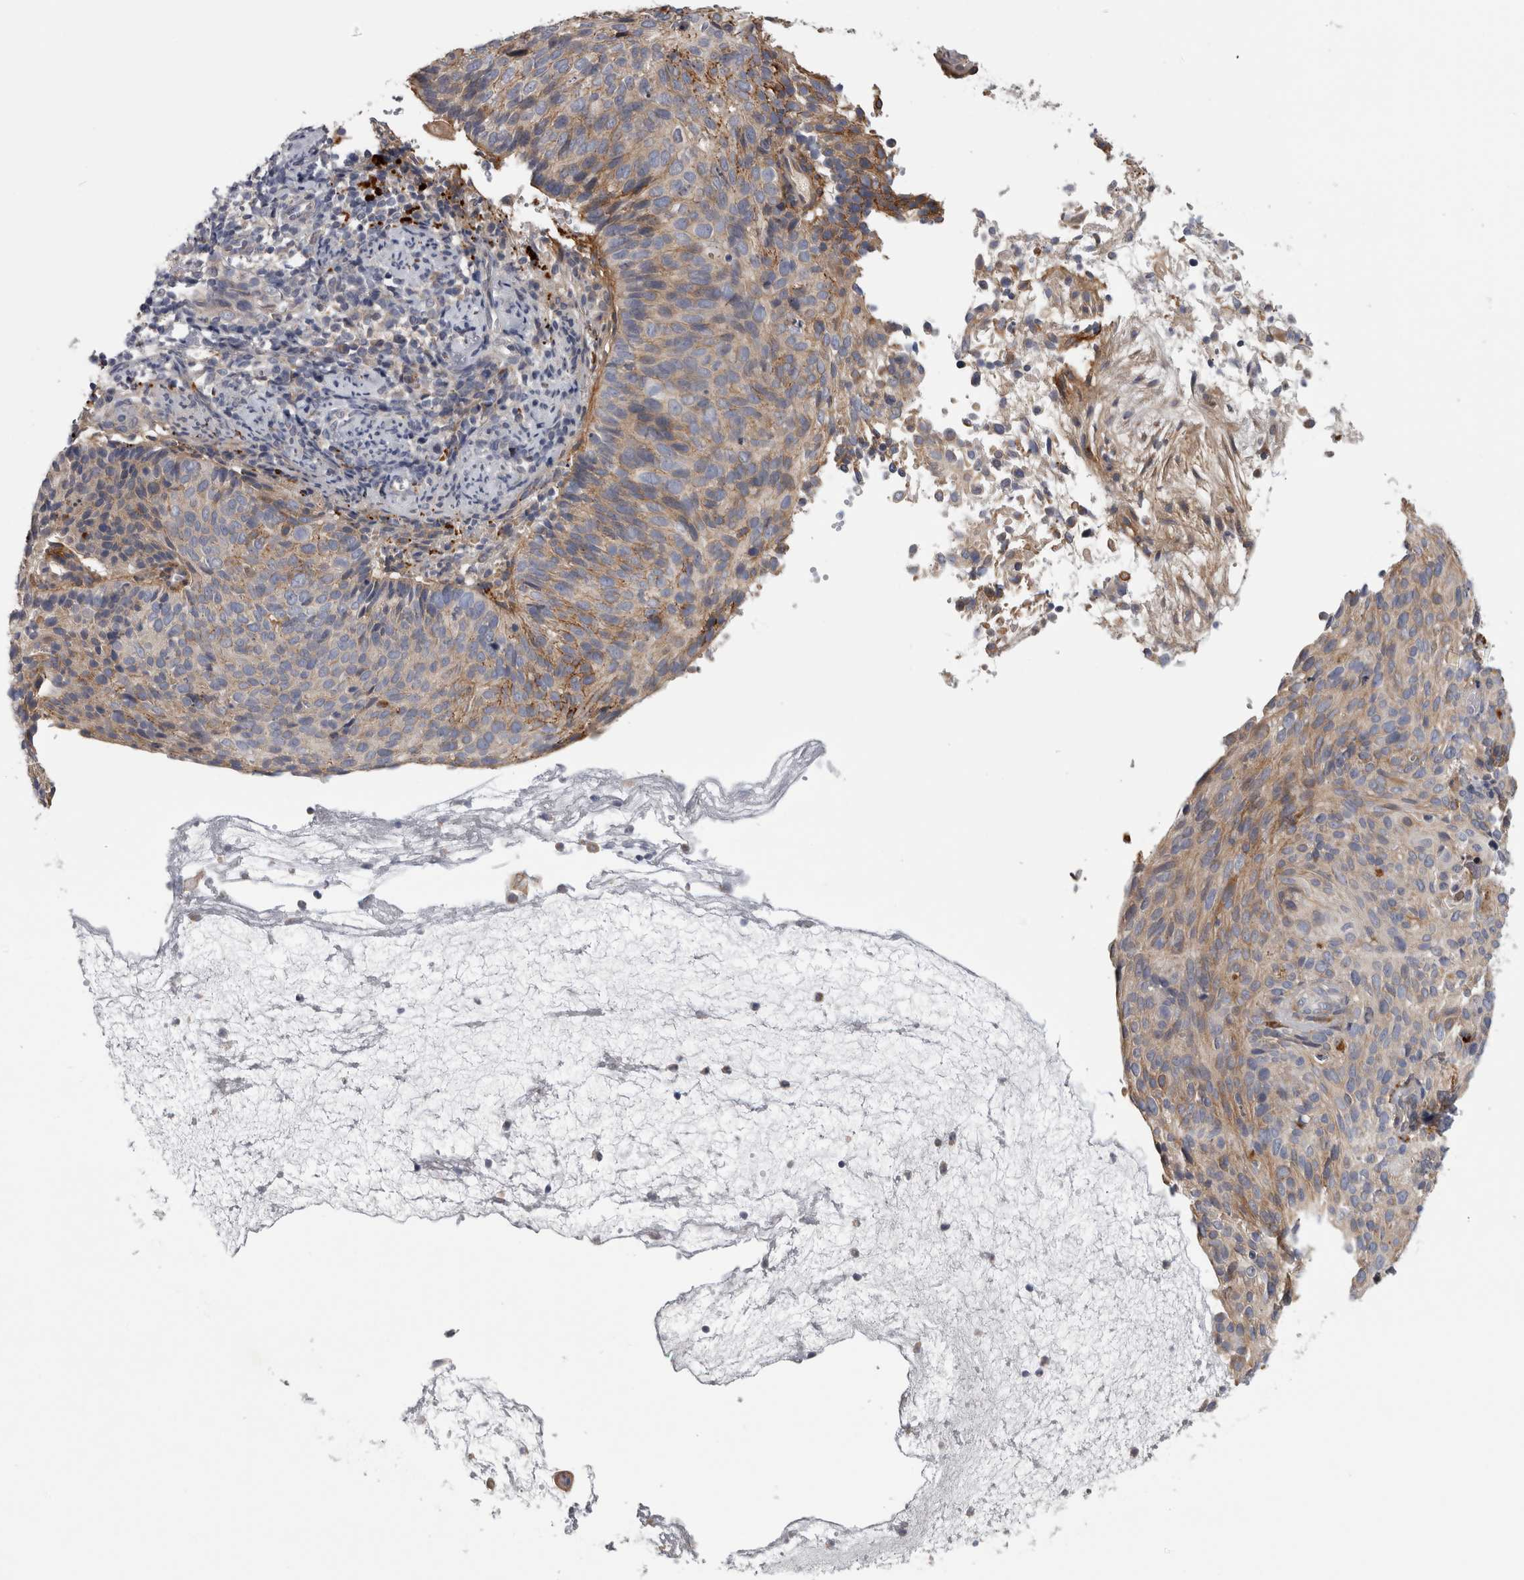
{"staining": {"intensity": "moderate", "quantity": "<25%", "location": "cytoplasmic/membranous"}, "tissue": "cervical cancer", "cell_type": "Tumor cells", "image_type": "cancer", "snomed": [{"axis": "morphology", "description": "Squamous cell carcinoma, NOS"}, {"axis": "topography", "description": "Cervix"}], "caption": "Approximately <25% of tumor cells in human squamous cell carcinoma (cervical) reveal moderate cytoplasmic/membranous protein expression as visualized by brown immunohistochemical staining.", "gene": "ATXN2", "patient": {"sex": "female", "age": 74}}